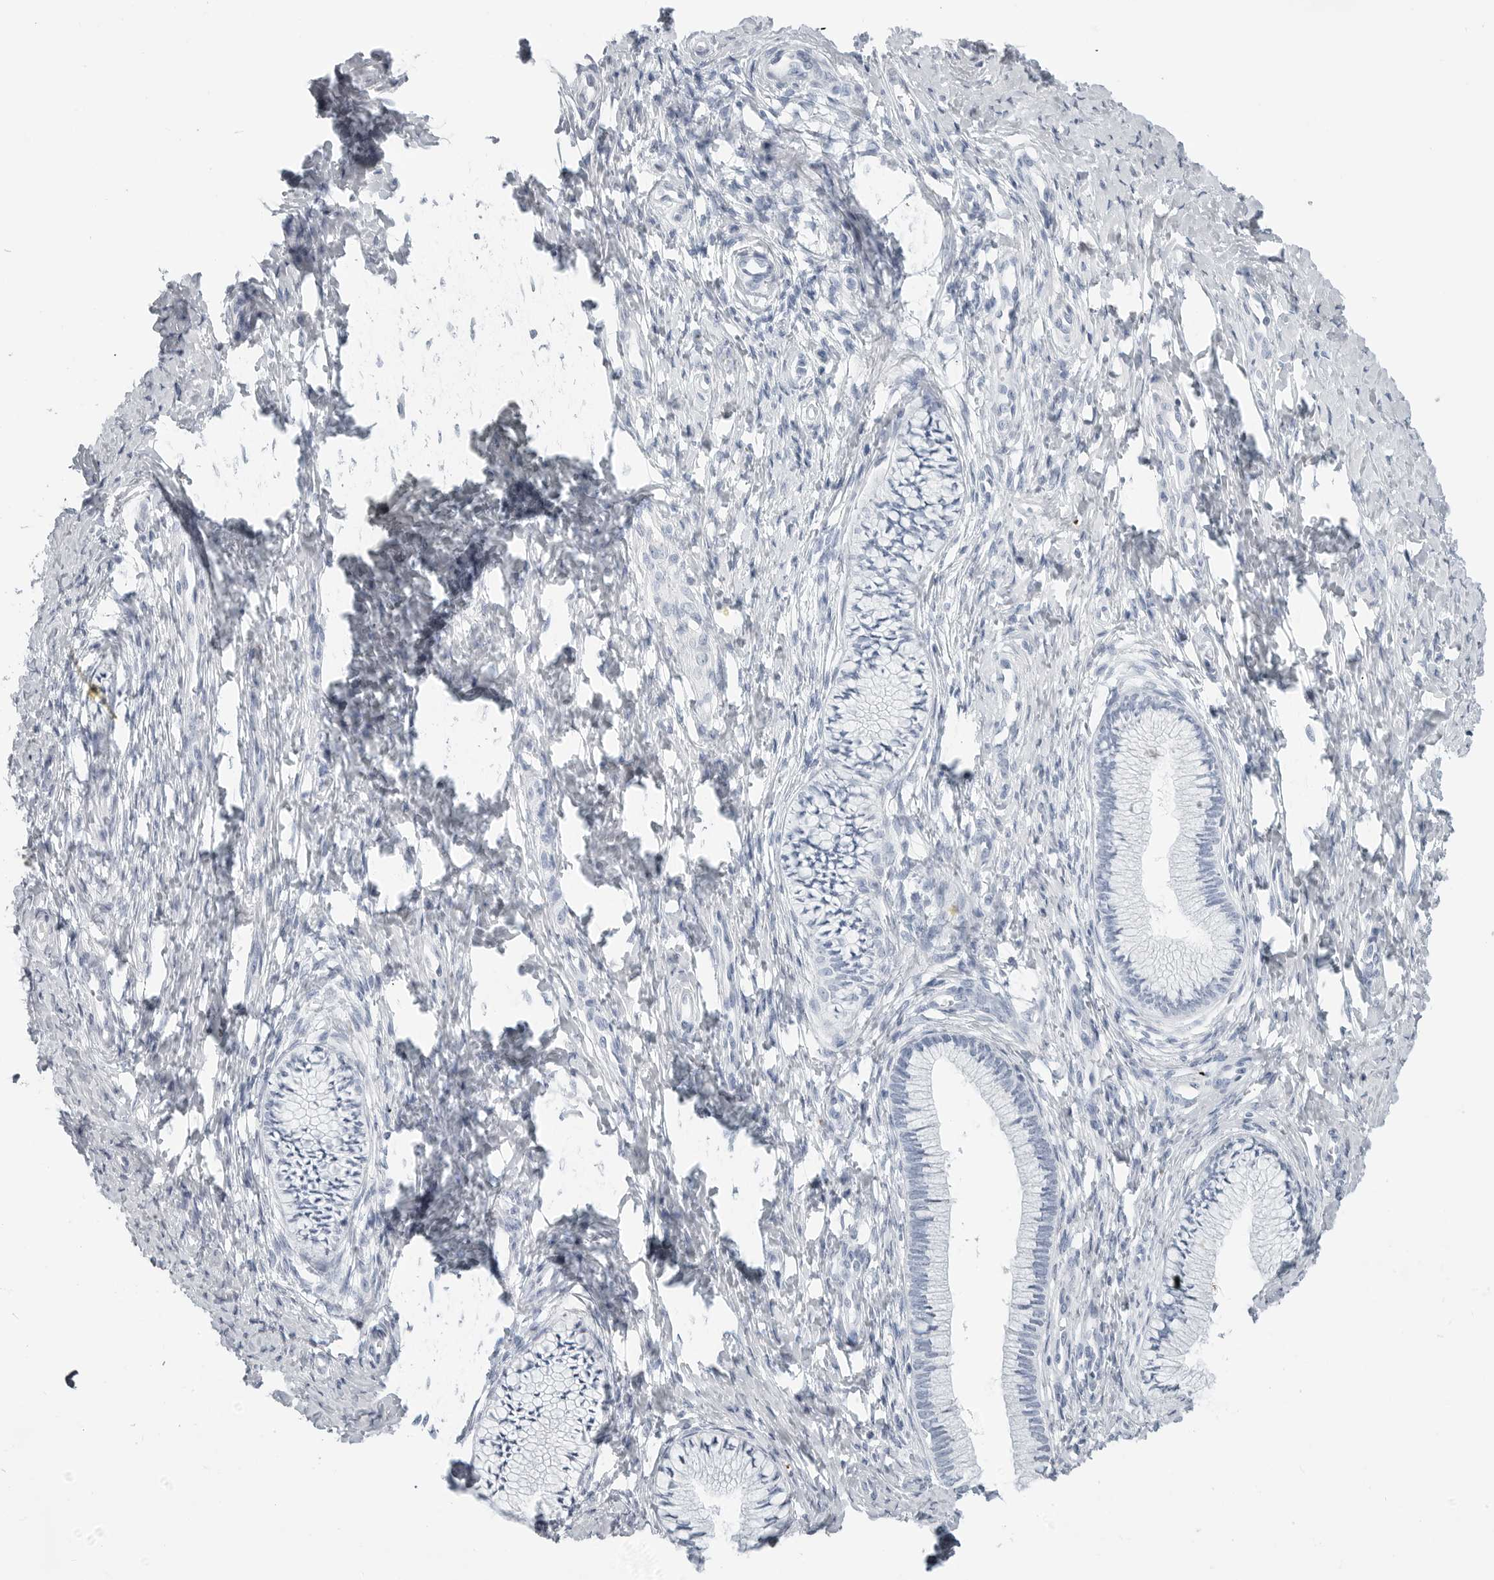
{"staining": {"intensity": "negative", "quantity": "none", "location": "none"}, "tissue": "cervix", "cell_type": "Glandular cells", "image_type": "normal", "snomed": [{"axis": "morphology", "description": "Normal tissue, NOS"}, {"axis": "topography", "description": "Cervix"}], "caption": "DAB (3,3'-diaminobenzidine) immunohistochemical staining of unremarkable human cervix reveals no significant staining in glandular cells. Nuclei are stained in blue.", "gene": "AMPD1", "patient": {"sex": "female", "age": 36}}